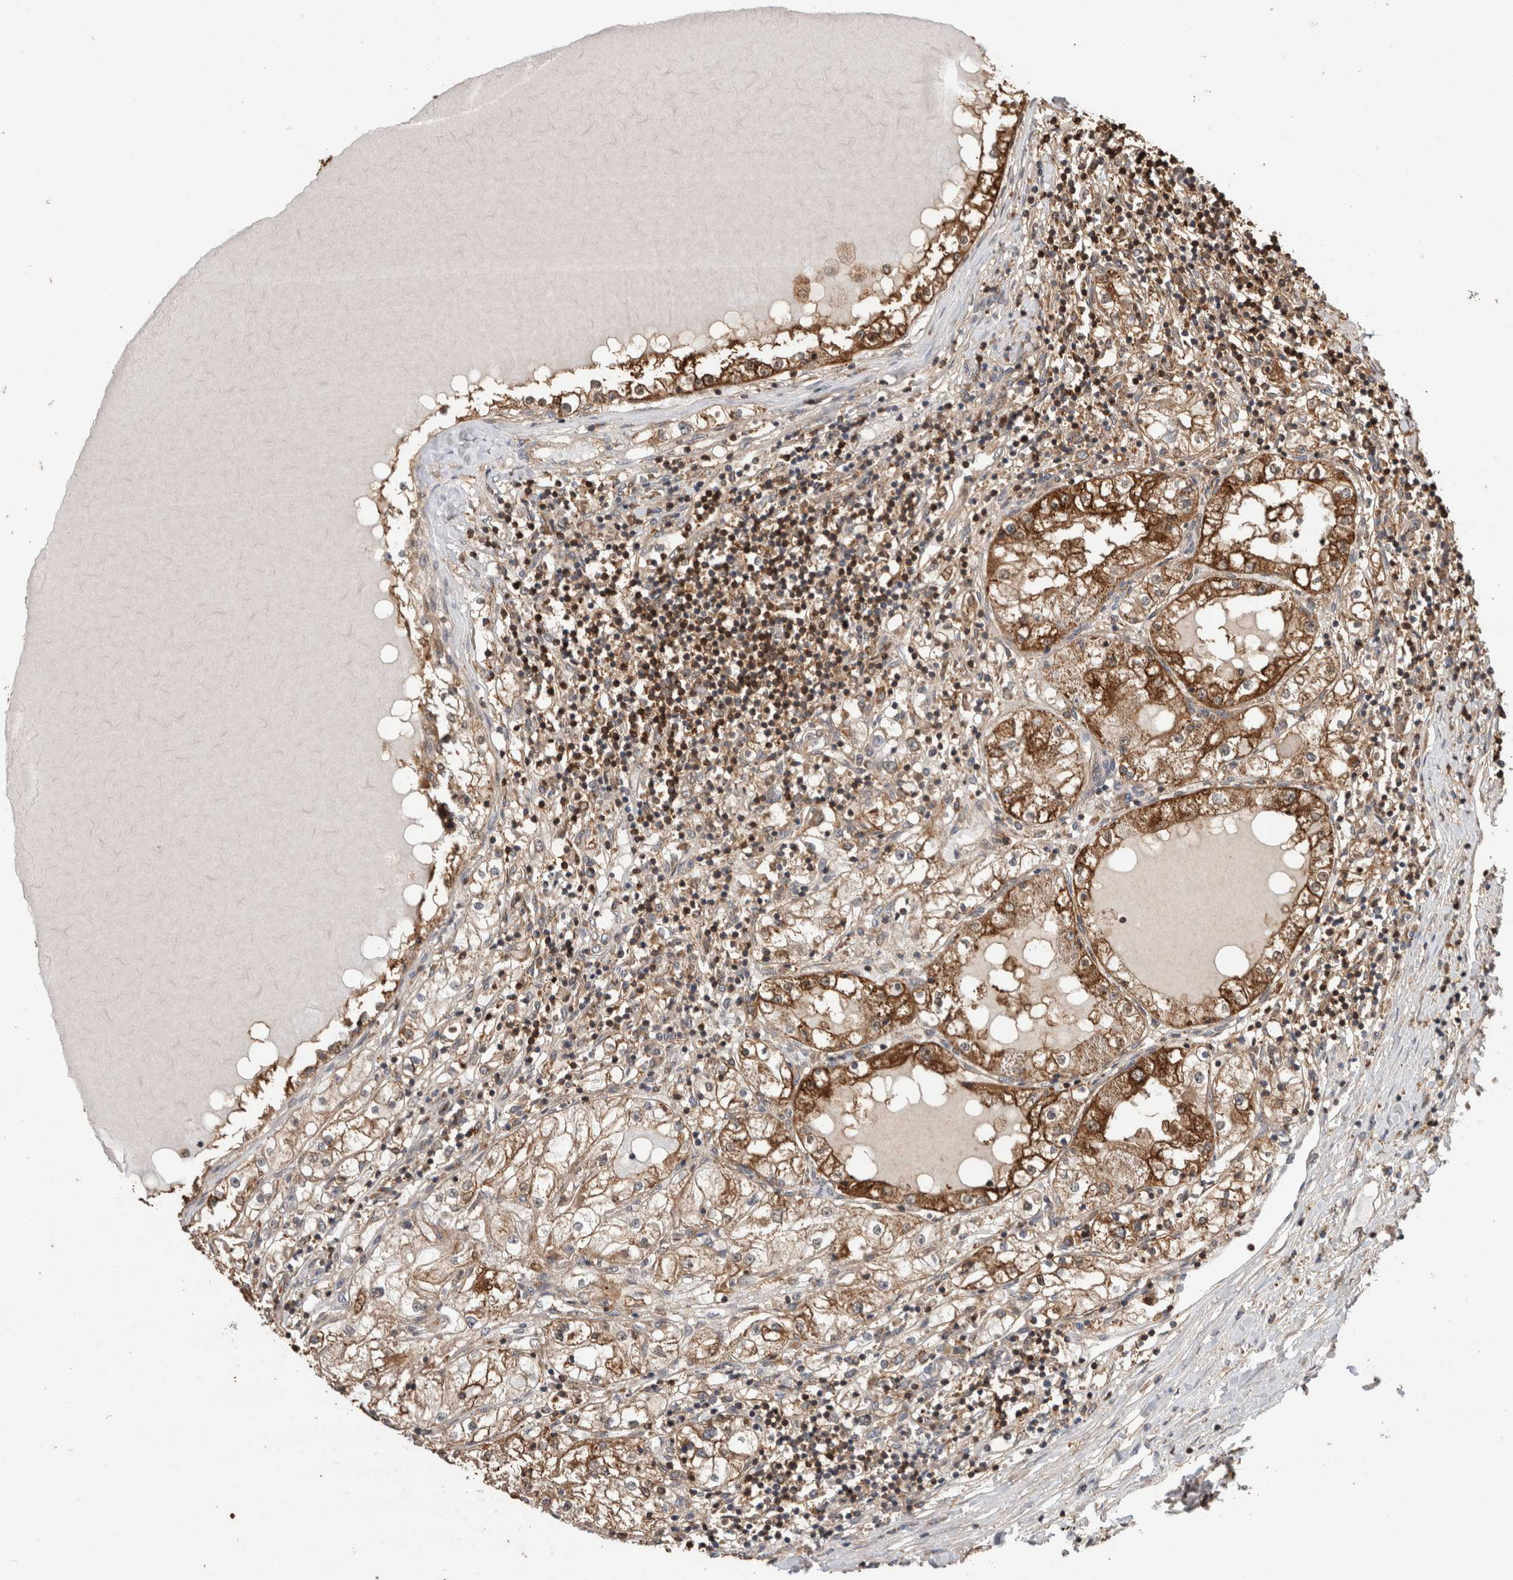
{"staining": {"intensity": "strong", "quantity": ">75%", "location": "cytoplasmic/membranous"}, "tissue": "renal cancer", "cell_type": "Tumor cells", "image_type": "cancer", "snomed": [{"axis": "morphology", "description": "Adenocarcinoma, NOS"}, {"axis": "topography", "description": "Kidney"}], "caption": "High-magnification brightfield microscopy of adenocarcinoma (renal) stained with DAB (3,3'-diaminobenzidine) (brown) and counterstained with hematoxylin (blue). tumor cells exhibit strong cytoplasmic/membranous positivity is seen in about>75% of cells. Using DAB (brown) and hematoxylin (blue) stains, captured at high magnification using brightfield microscopy.", "gene": "TRIM5", "patient": {"sex": "male", "age": 68}}